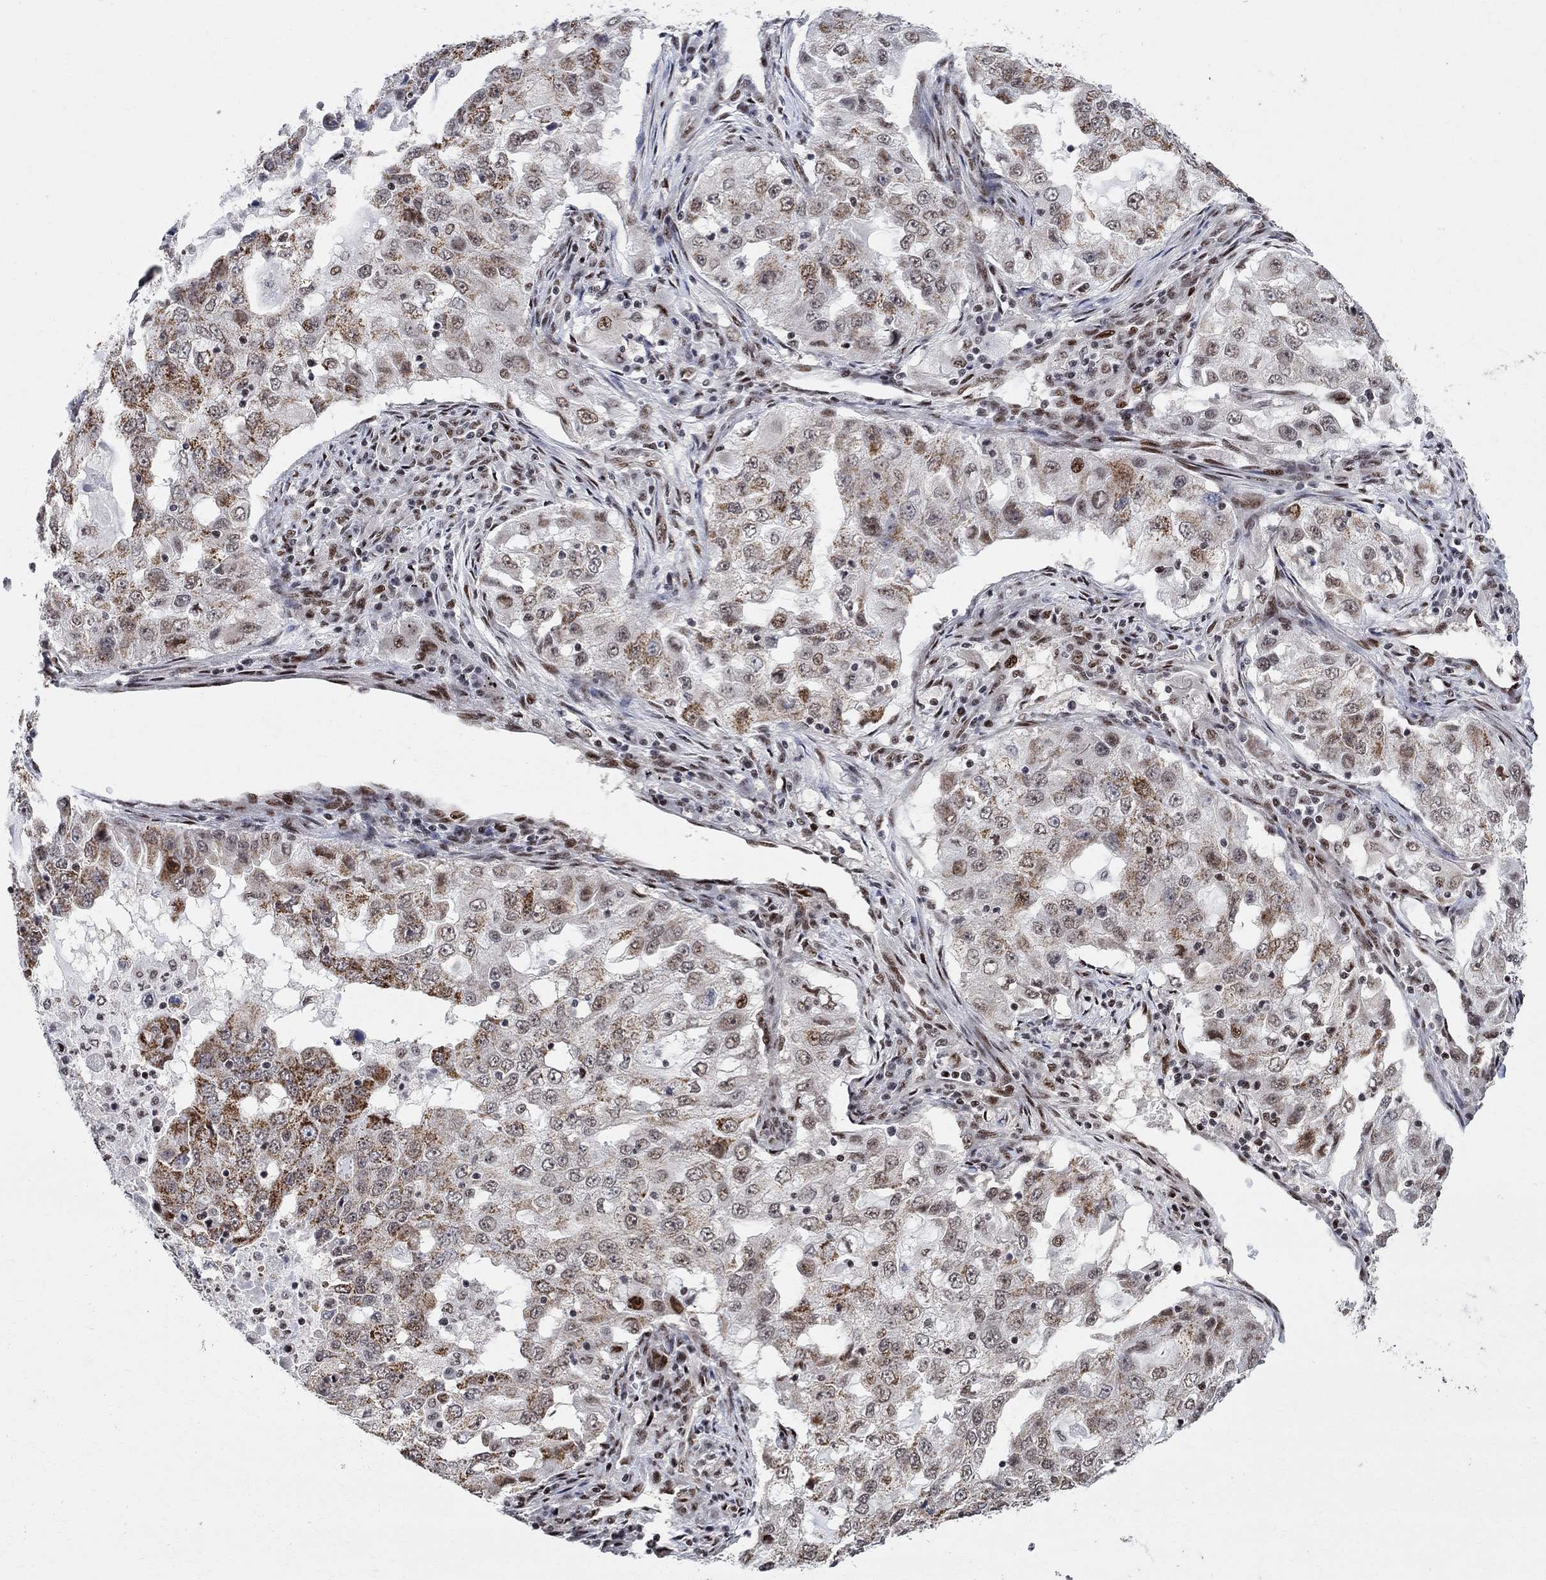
{"staining": {"intensity": "moderate", "quantity": "<25%", "location": "nuclear"}, "tissue": "lung cancer", "cell_type": "Tumor cells", "image_type": "cancer", "snomed": [{"axis": "morphology", "description": "Adenocarcinoma, NOS"}, {"axis": "topography", "description": "Lung"}], "caption": "Moderate nuclear staining for a protein is present in about <25% of tumor cells of lung cancer using immunohistochemistry (IHC).", "gene": "E4F1", "patient": {"sex": "female", "age": 61}}